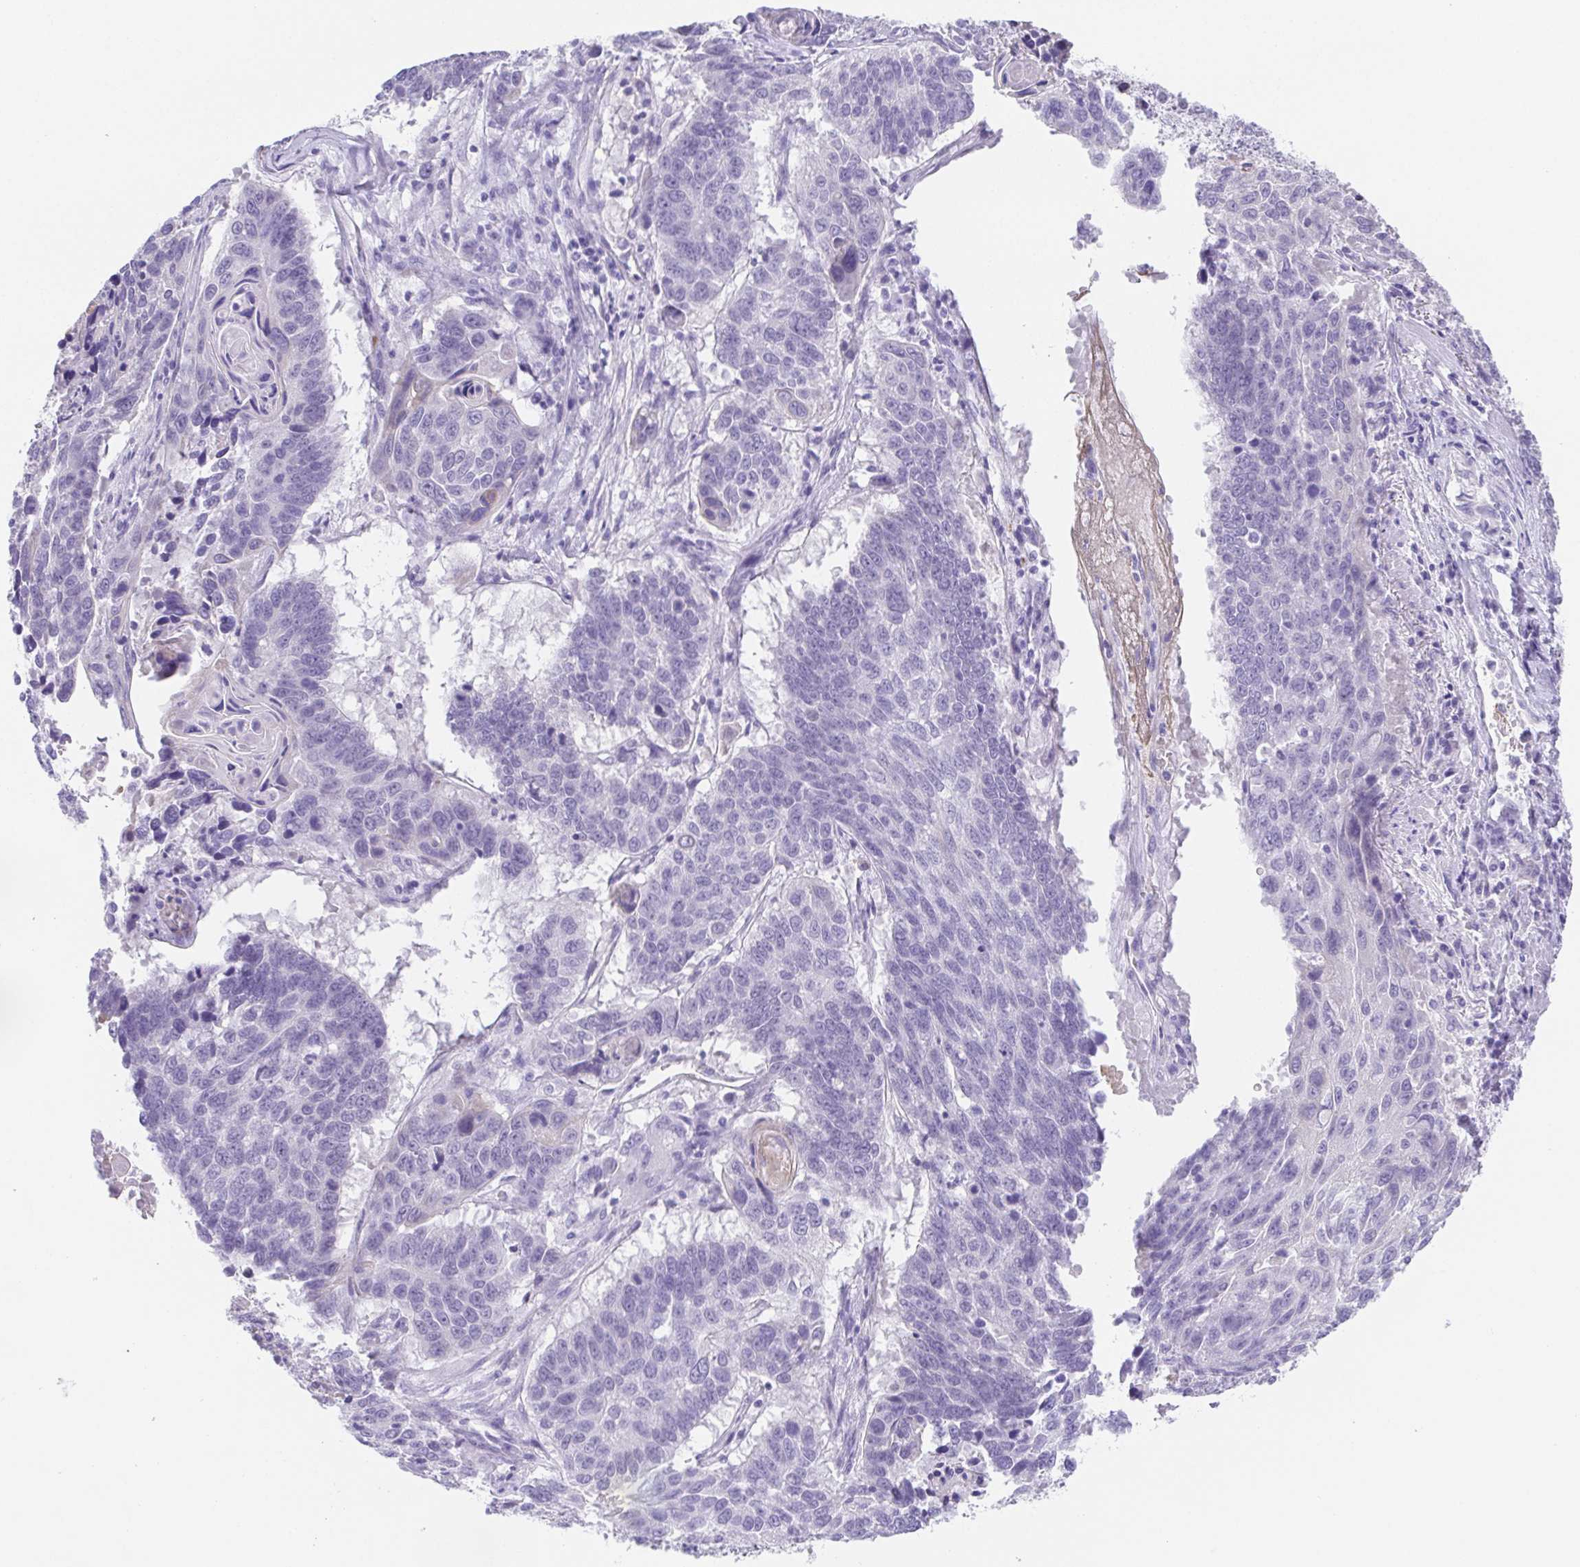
{"staining": {"intensity": "negative", "quantity": "none", "location": "none"}, "tissue": "lung cancer", "cell_type": "Tumor cells", "image_type": "cancer", "snomed": [{"axis": "morphology", "description": "Squamous cell carcinoma, NOS"}, {"axis": "topography", "description": "Lung"}], "caption": "This photomicrograph is of squamous cell carcinoma (lung) stained with IHC to label a protein in brown with the nuclei are counter-stained blue. There is no positivity in tumor cells. Brightfield microscopy of immunohistochemistry stained with DAB (brown) and hematoxylin (blue), captured at high magnification.", "gene": "SPATA4", "patient": {"sex": "male", "age": 73}}